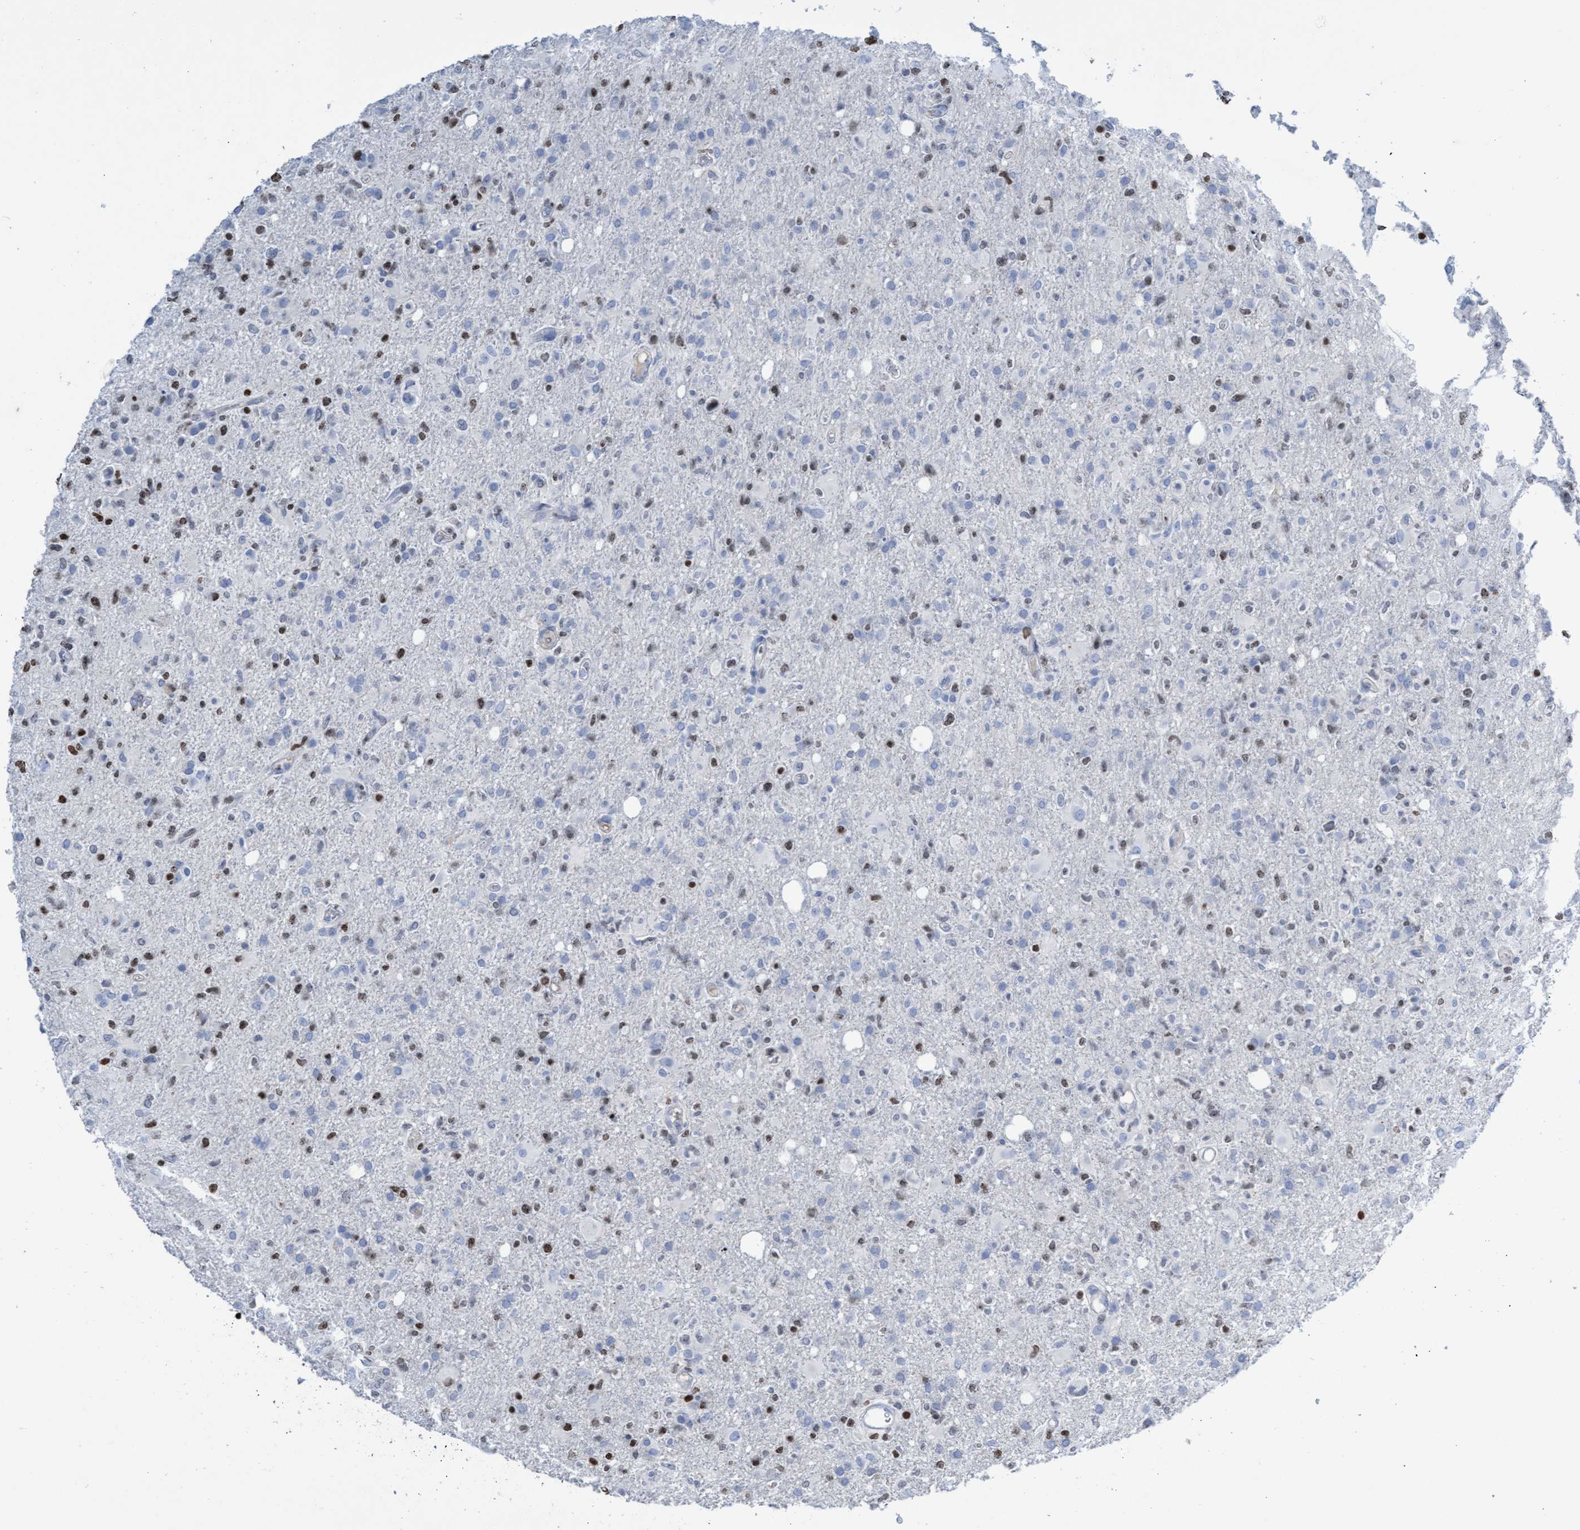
{"staining": {"intensity": "weak", "quantity": "25%-75%", "location": "nuclear"}, "tissue": "glioma", "cell_type": "Tumor cells", "image_type": "cancer", "snomed": [{"axis": "morphology", "description": "Glioma, malignant, High grade"}, {"axis": "topography", "description": "Brain"}], "caption": "A micrograph of human malignant high-grade glioma stained for a protein demonstrates weak nuclear brown staining in tumor cells.", "gene": "CBX2", "patient": {"sex": "female", "age": 57}}